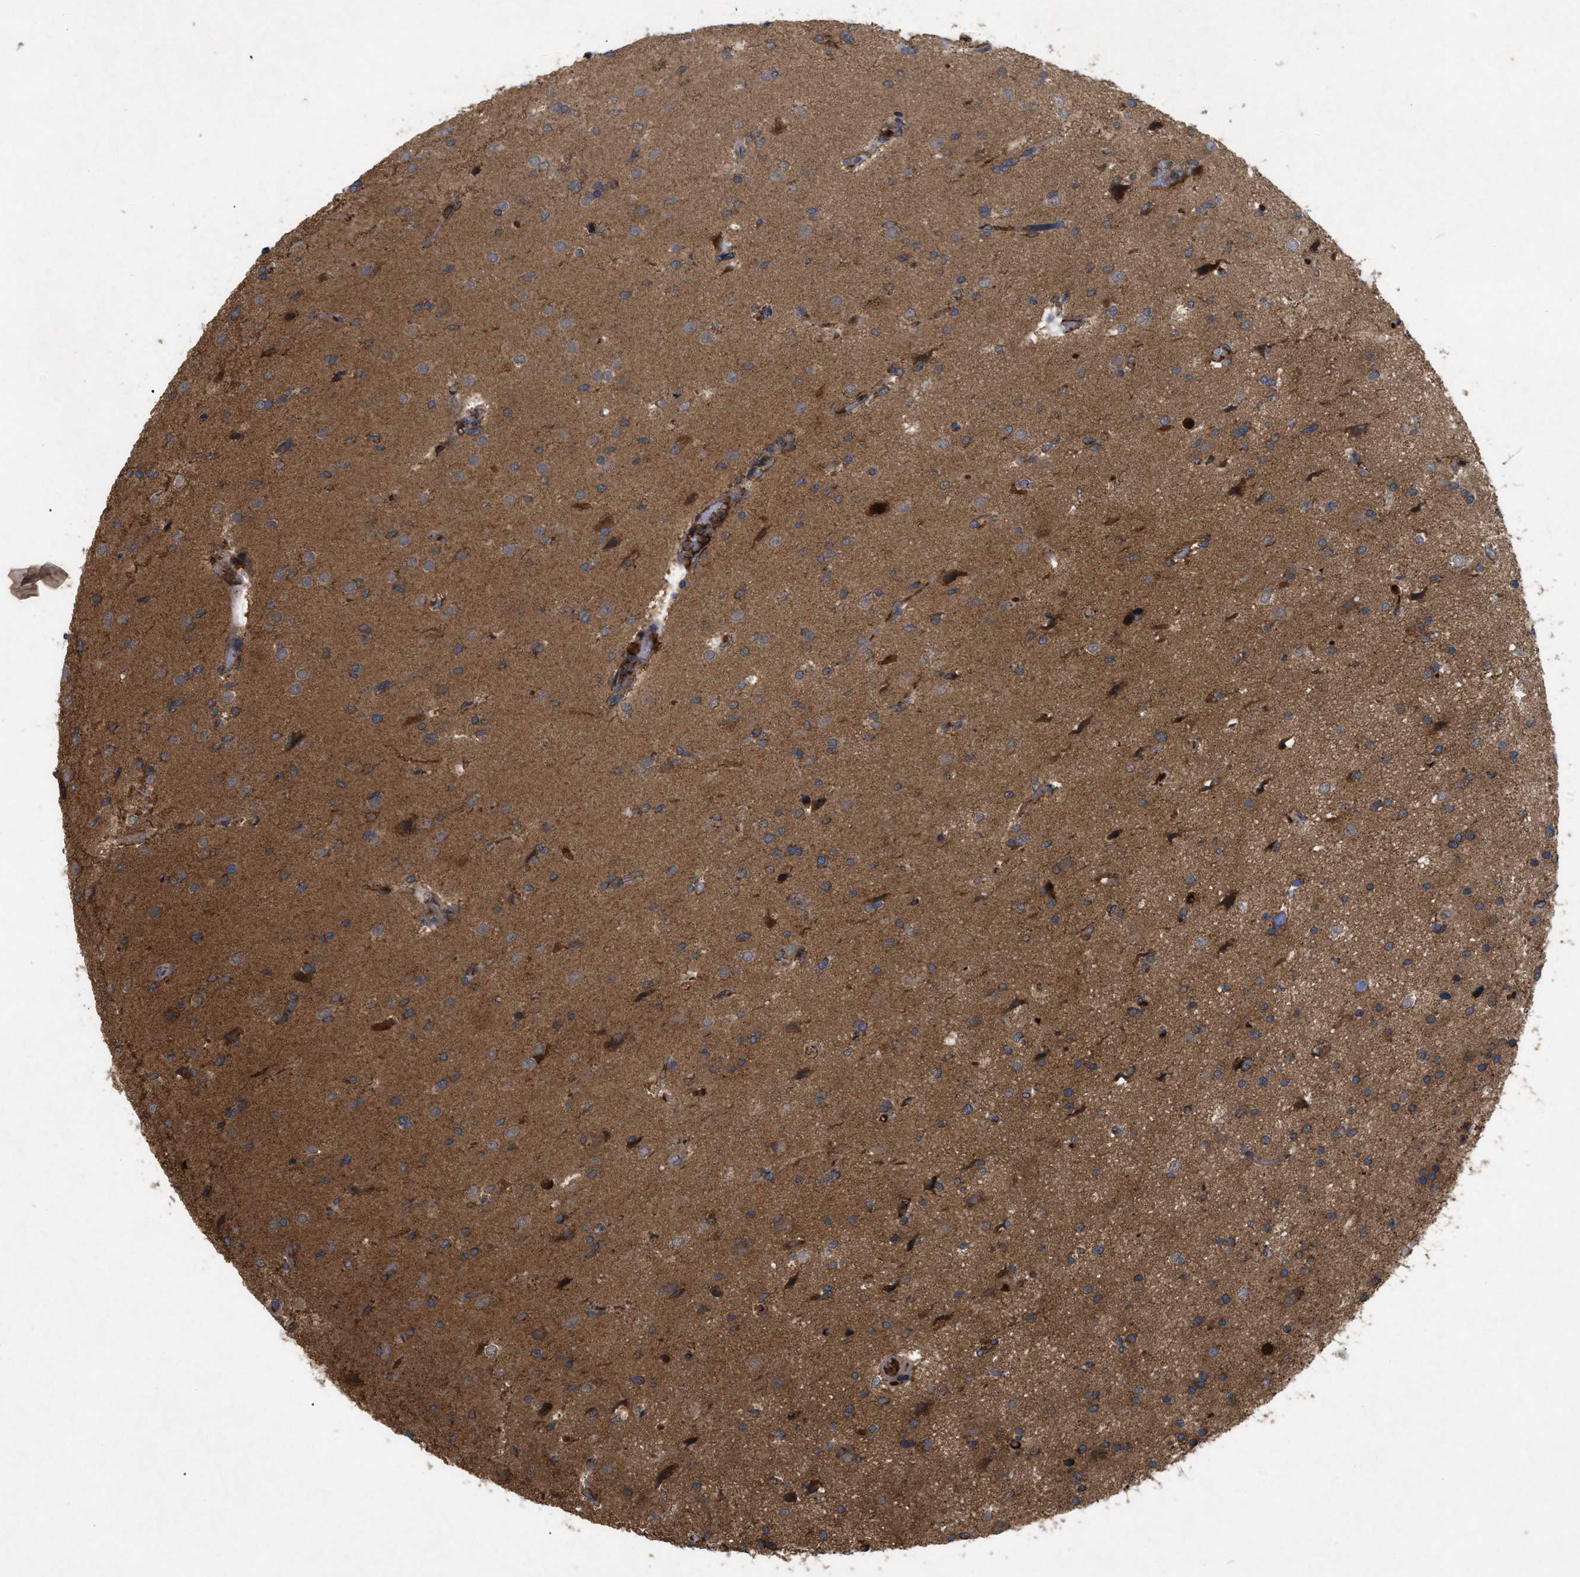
{"staining": {"intensity": "moderate", "quantity": ">75%", "location": "cytoplasmic/membranous"}, "tissue": "glioma", "cell_type": "Tumor cells", "image_type": "cancer", "snomed": [{"axis": "morphology", "description": "Glioma, malignant, High grade"}, {"axis": "topography", "description": "Brain"}], "caption": "Immunohistochemical staining of glioma demonstrates moderate cytoplasmic/membranous protein positivity in approximately >75% of tumor cells.", "gene": "RAB2A", "patient": {"sex": "male", "age": 33}}